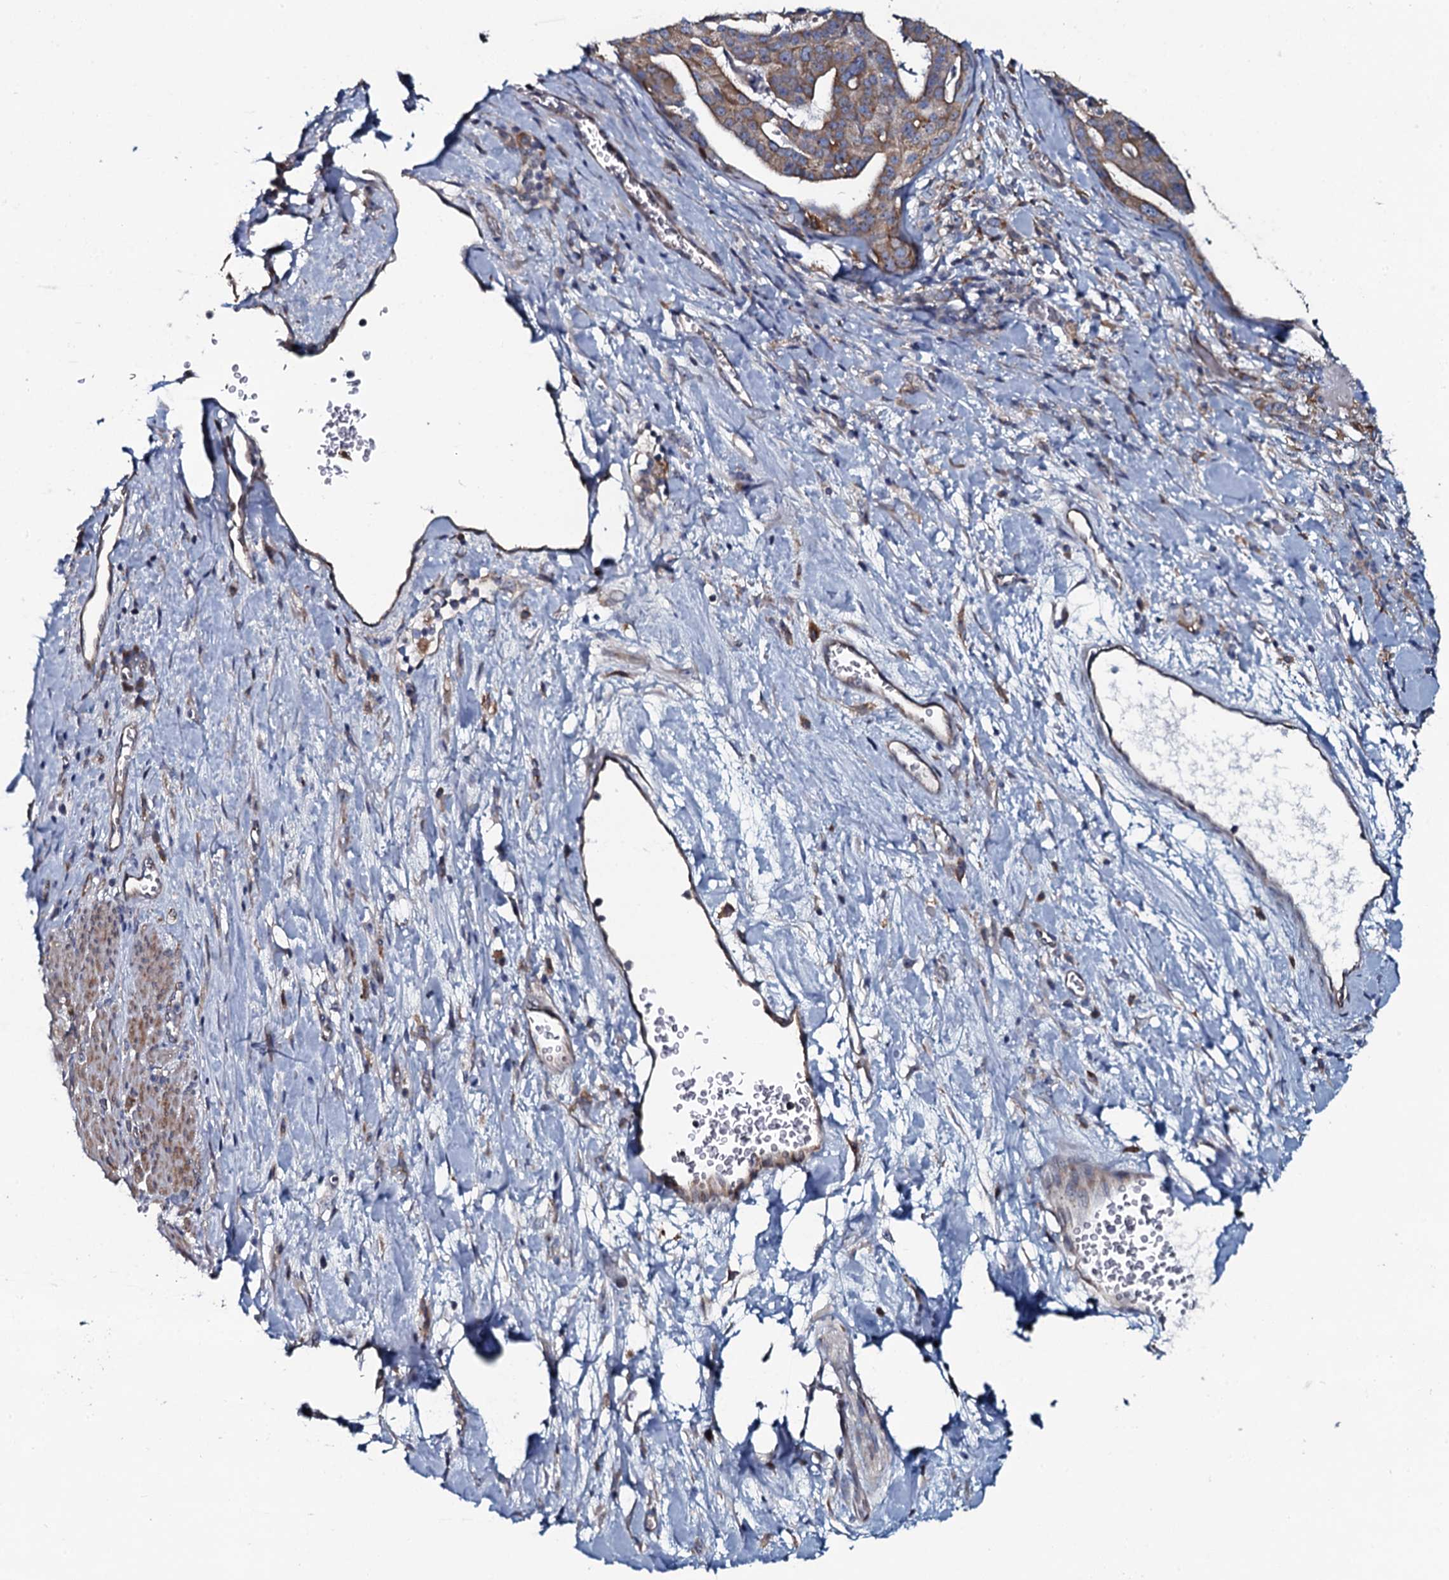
{"staining": {"intensity": "weak", "quantity": ">75%", "location": "cytoplasmic/membranous"}, "tissue": "stomach cancer", "cell_type": "Tumor cells", "image_type": "cancer", "snomed": [{"axis": "morphology", "description": "Adenocarcinoma, NOS"}, {"axis": "topography", "description": "Stomach"}], "caption": "Weak cytoplasmic/membranous protein staining is identified in approximately >75% of tumor cells in adenocarcinoma (stomach).", "gene": "TMEM151A", "patient": {"sex": "male", "age": 48}}